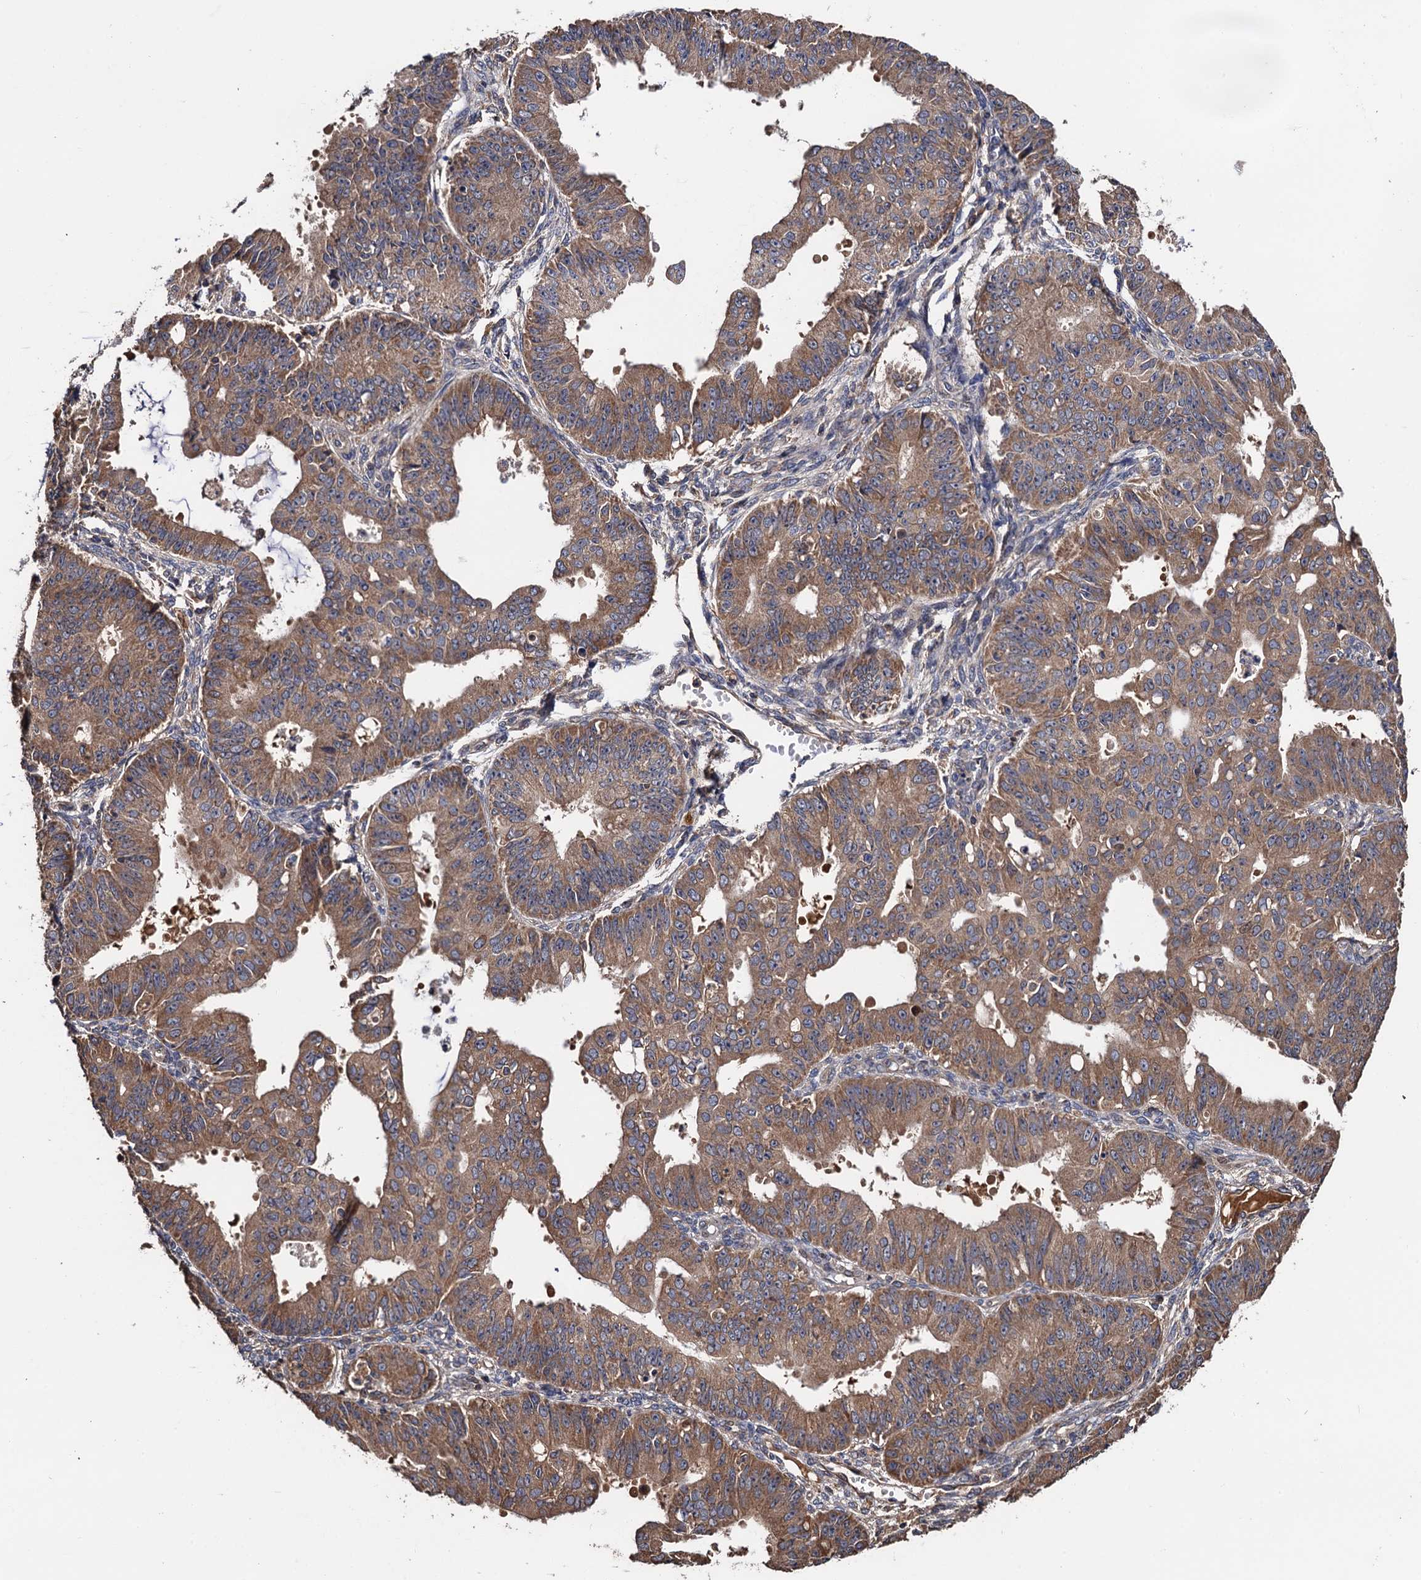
{"staining": {"intensity": "moderate", "quantity": ">75%", "location": "cytoplasmic/membranous"}, "tissue": "ovarian cancer", "cell_type": "Tumor cells", "image_type": "cancer", "snomed": [{"axis": "morphology", "description": "Carcinoma, endometroid"}, {"axis": "topography", "description": "Appendix"}, {"axis": "topography", "description": "Ovary"}], "caption": "The immunohistochemical stain highlights moderate cytoplasmic/membranous positivity in tumor cells of endometroid carcinoma (ovarian) tissue. (brown staining indicates protein expression, while blue staining denotes nuclei).", "gene": "RGS11", "patient": {"sex": "female", "age": 42}}